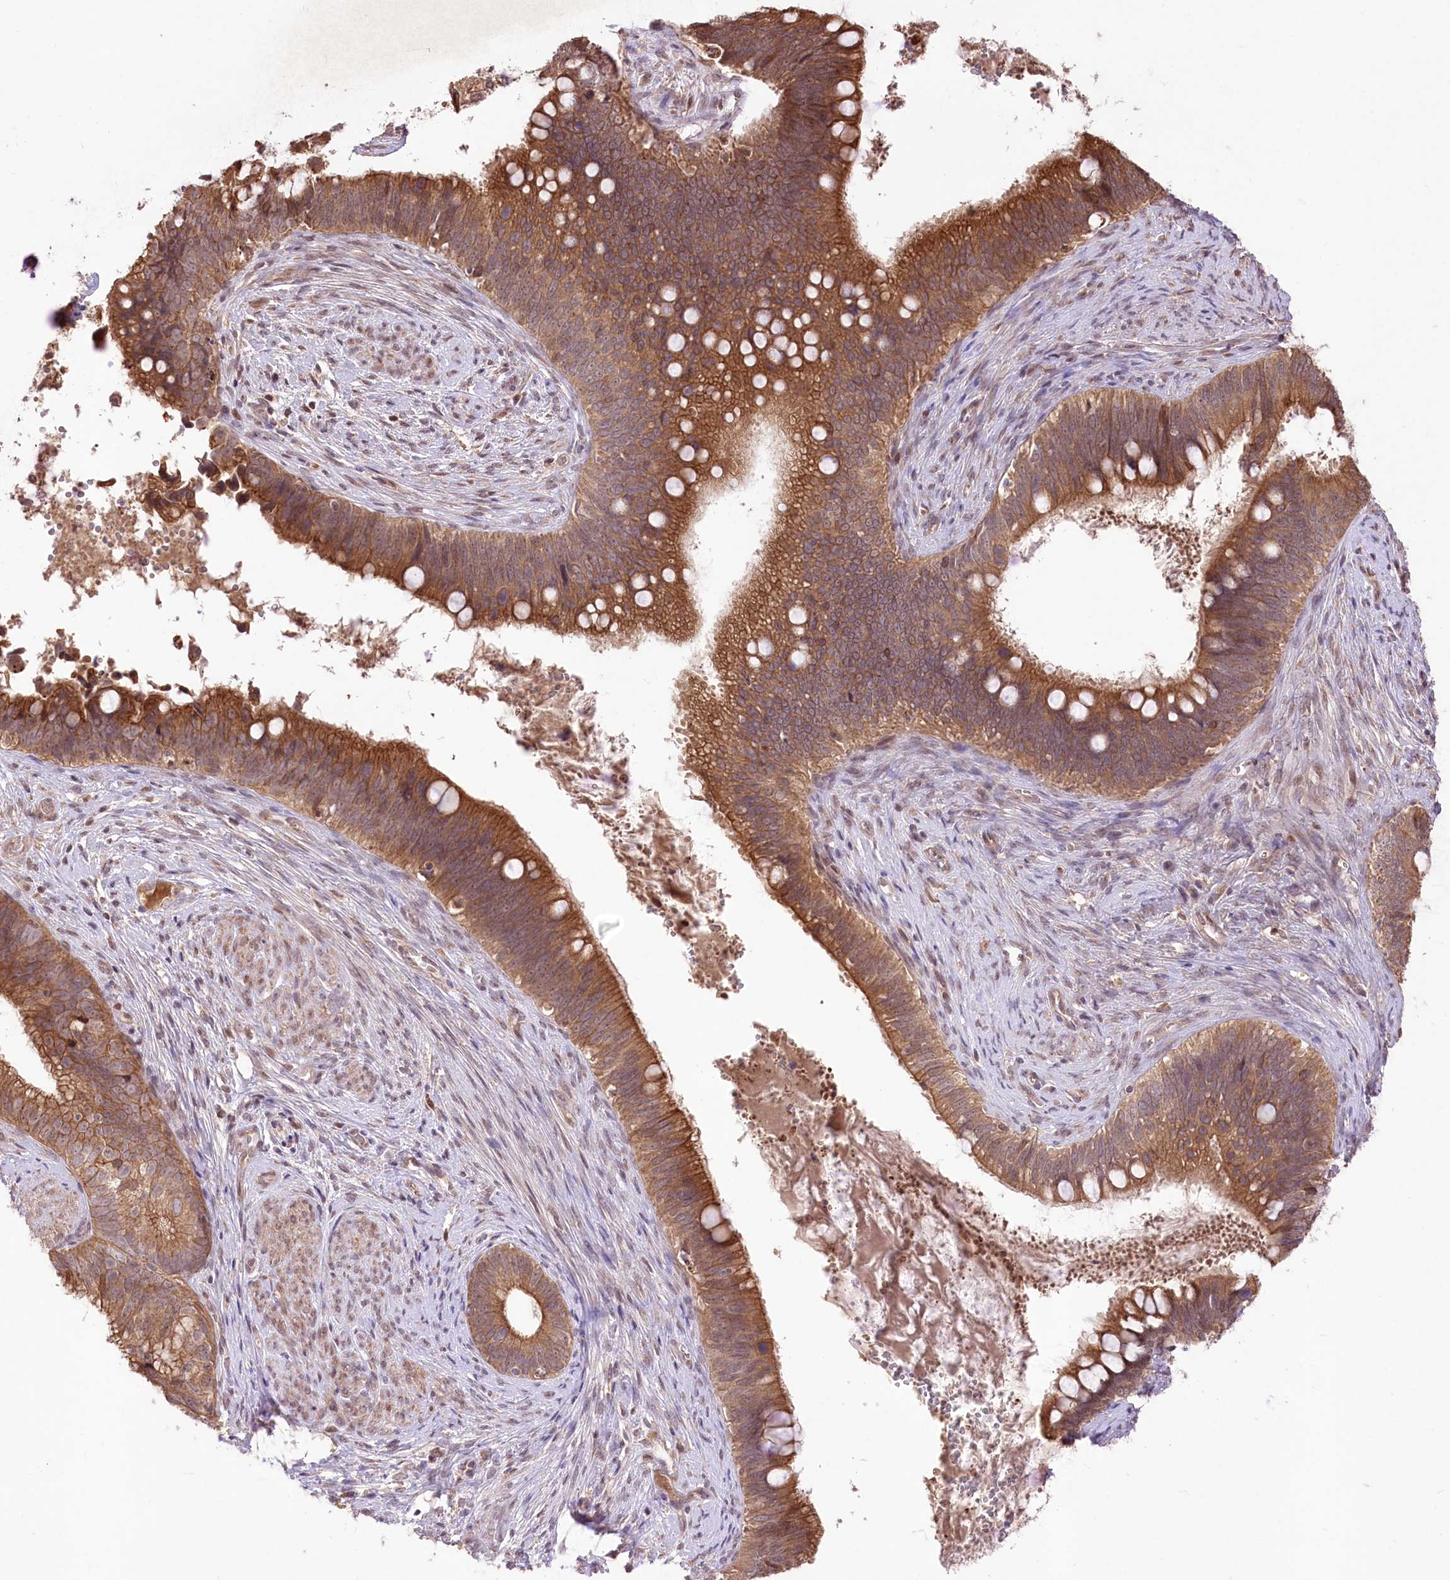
{"staining": {"intensity": "strong", "quantity": ">75%", "location": "cytoplasmic/membranous"}, "tissue": "cervical cancer", "cell_type": "Tumor cells", "image_type": "cancer", "snomed": [{"axis": "morphology", "description": "Adenocarcinoma, NOS"}, {"axis": "topography", "description": "Cervix"}], "caption": "This micrograph shows IHC staining of adenocarcinoma (cervical), with high strong cytoplasmic/membranous expression in approximately >75% of tumor cells.", "gene": "HELT", "patient": {"sex": "female", "age": 42}}